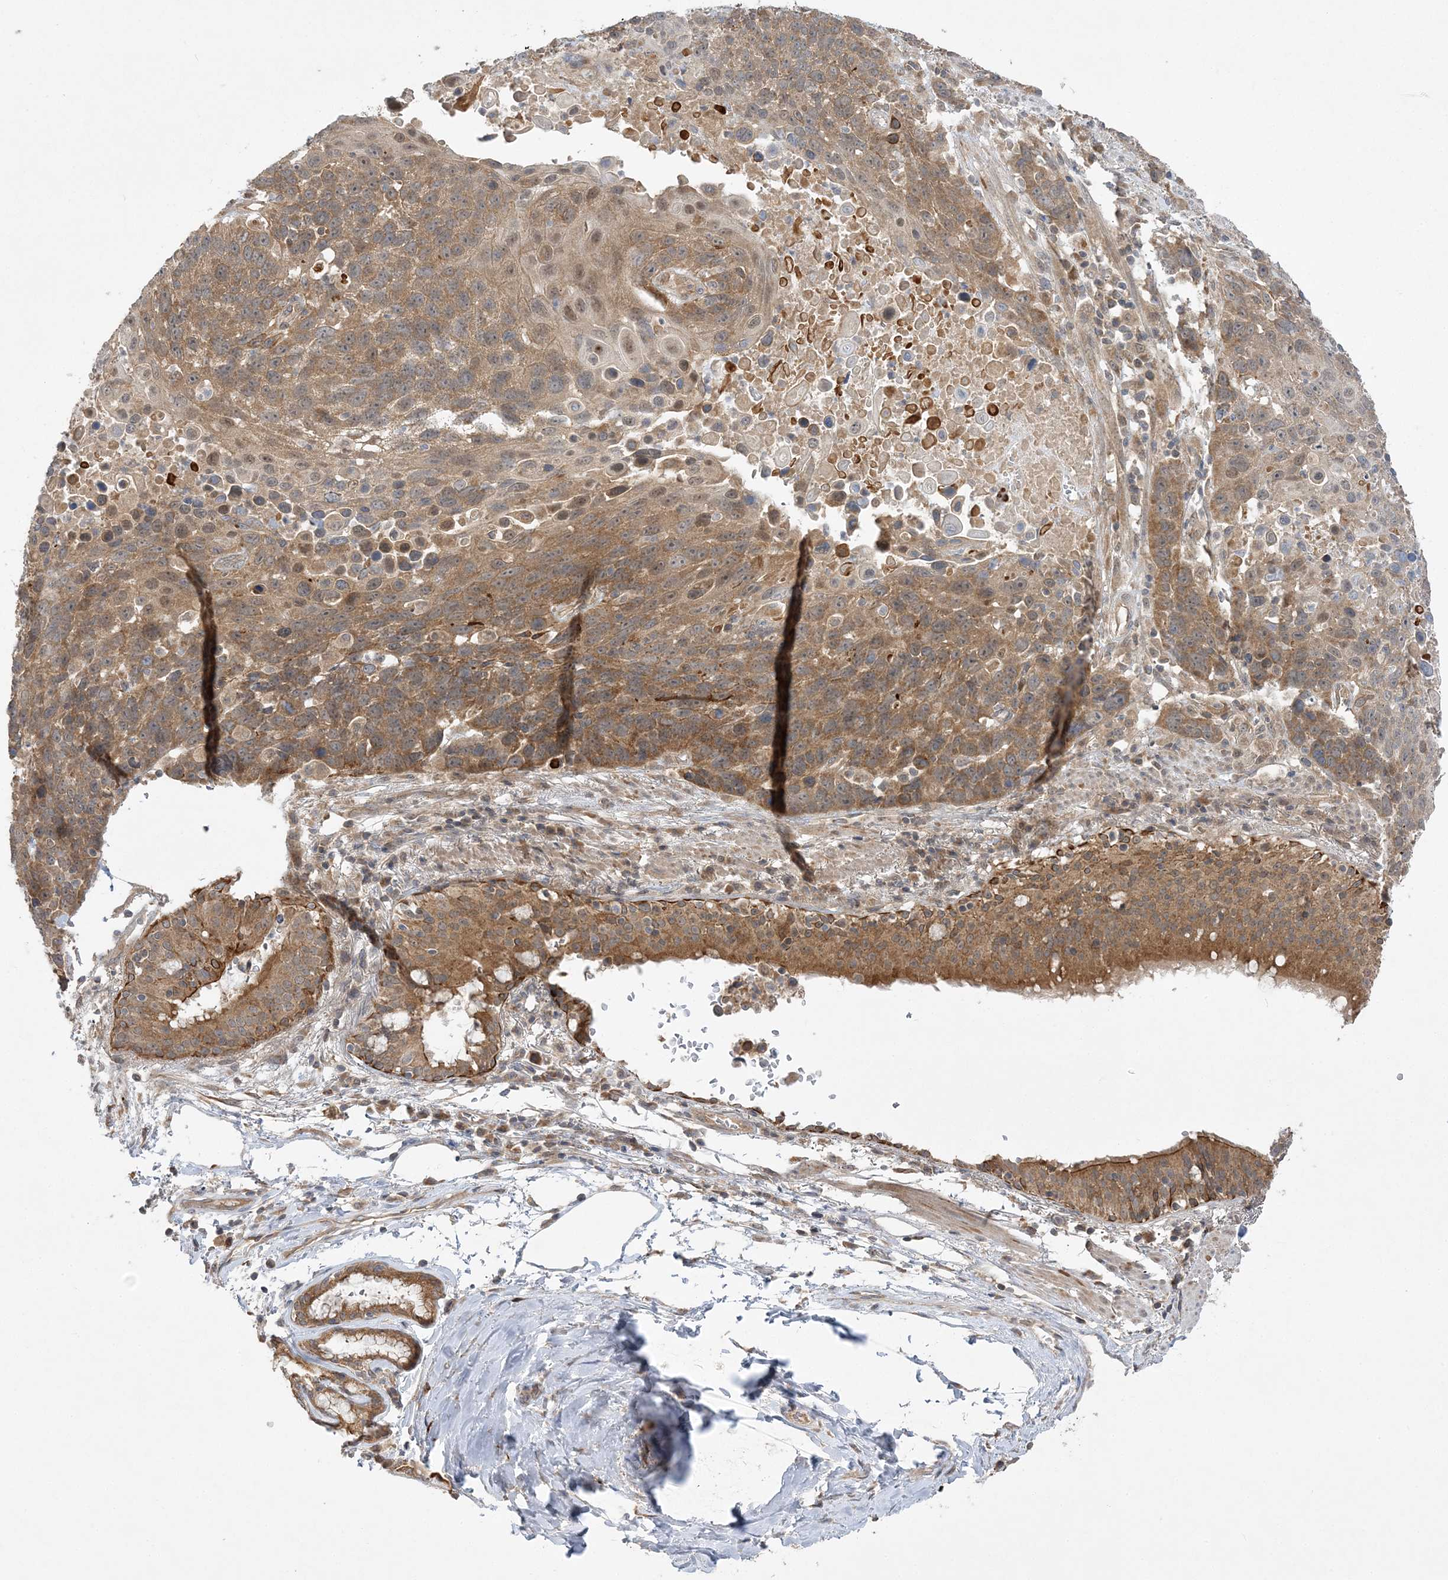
{"staining": {"intensity": "moderate", "quantity": ">75%", "location": "cytoplasmic/membranous"}, "tissue": "lung cancer", "cell_type": "Tumor cells", "image_type": "cancer", "snomed": [{"axis": "morphology", "description": "Squamous cell carcinoma, NOS"}, {"axis": "topography", "description": "Lung"}], "caption": "Immunohistochemical staining of human lung squamous cell carcinoma shows medium levels of moderate cytoplasmic/membranous expression in approximately >75% of tumor cells.", "gene": "MMADHC", "patient": {"sex": "male", "age": 66}}